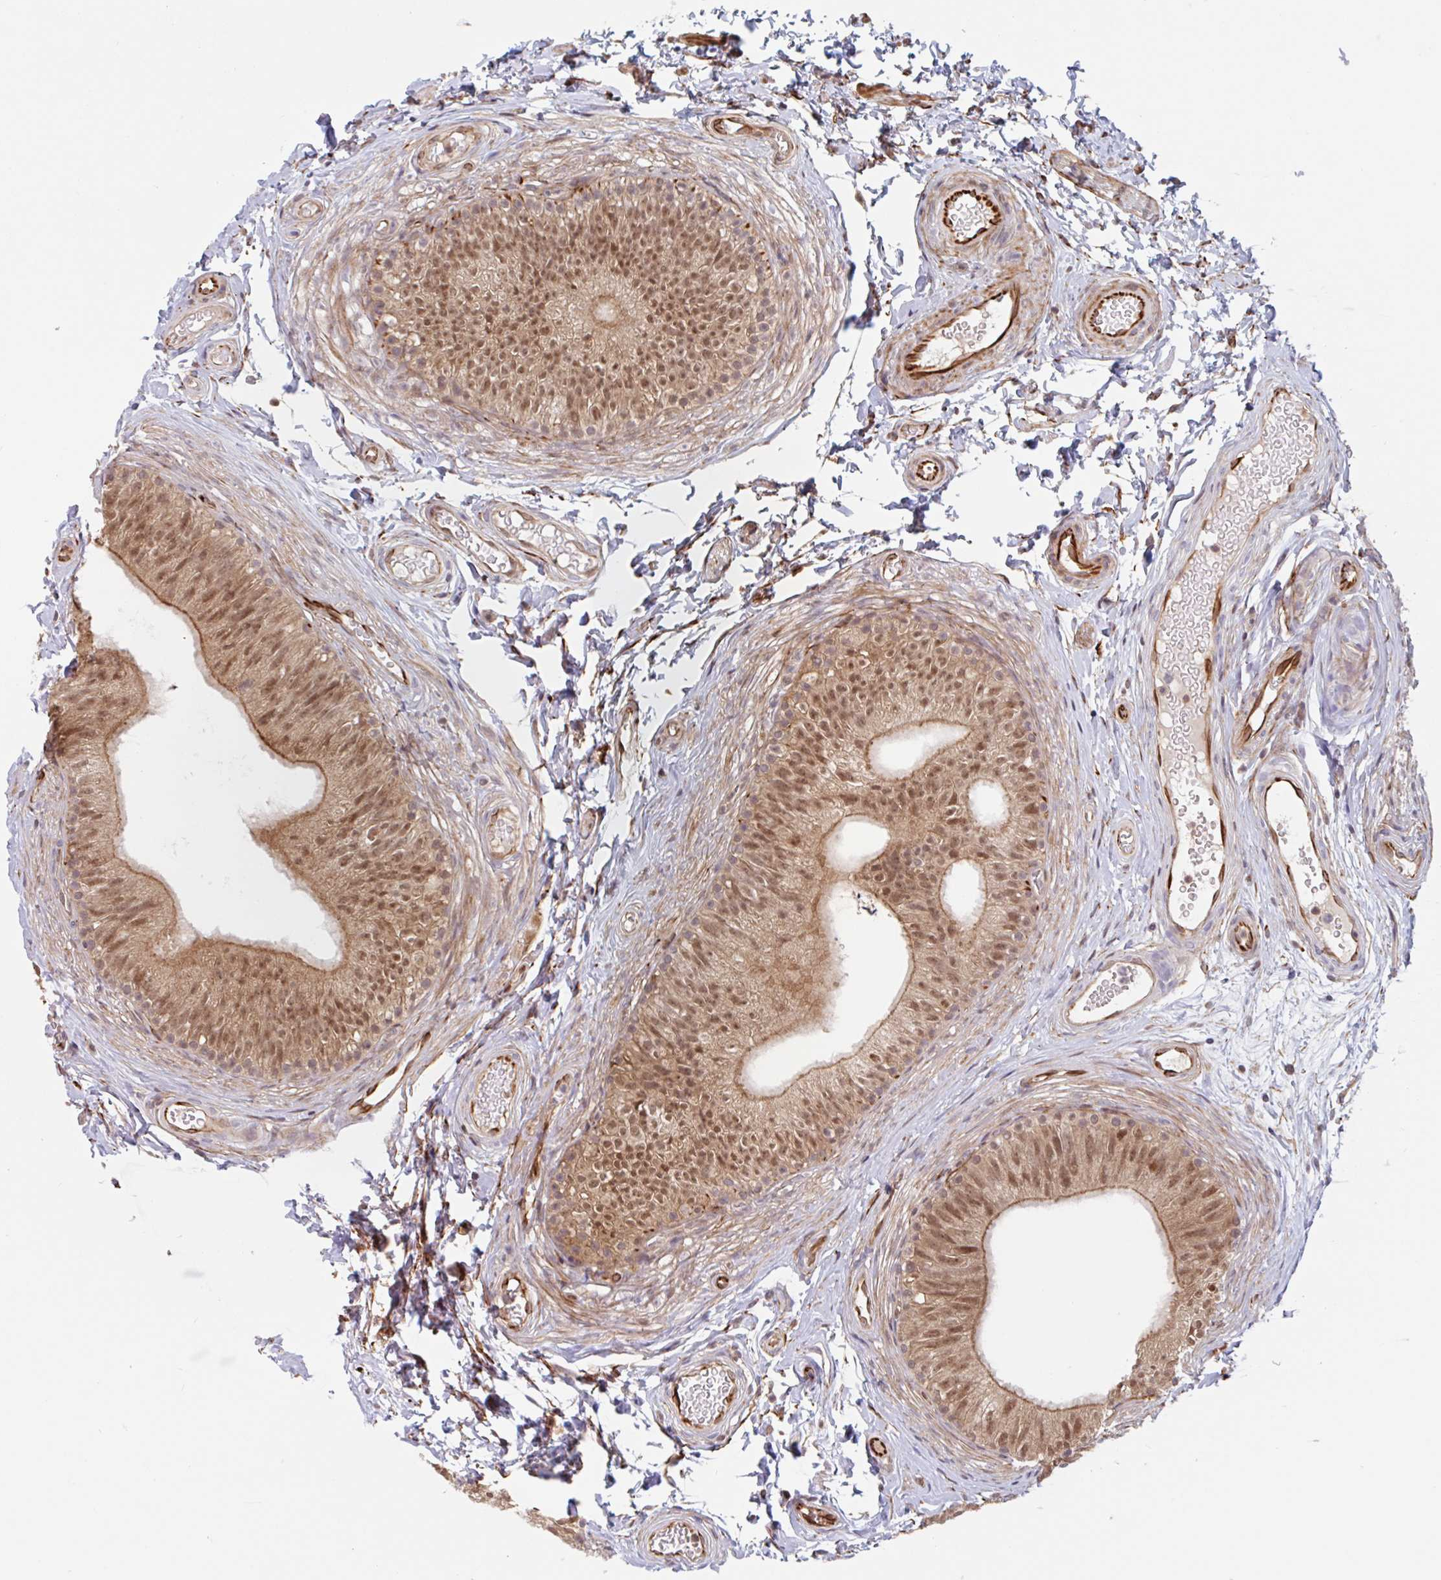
{"staining": {"intensity": "moderate", "quantity": ">75%", "location": "cytoplasmic/membranous,nuclear"}, "tissue": "epididymis", "cell_type": "Glandular cells", "image_type": "normal", "snomed": [{"axis": "morphology", "description": "Normal tissue, NOS"}, {"axis": "topography", "description": "Epididymis, spermatic cord, NOS"}, {"axis": "topography", "description": "Epididymis"}, {"axis": "topography", "description": "Peripheral nerve tissue"}], "caption": "A brown stain shows moderate cytoplasmic/membranous,nuclear staining of a protein in glandular cells of benign epididymis.", "gene": "NUB1", "patient": {"sex": "male", "age": 29}}